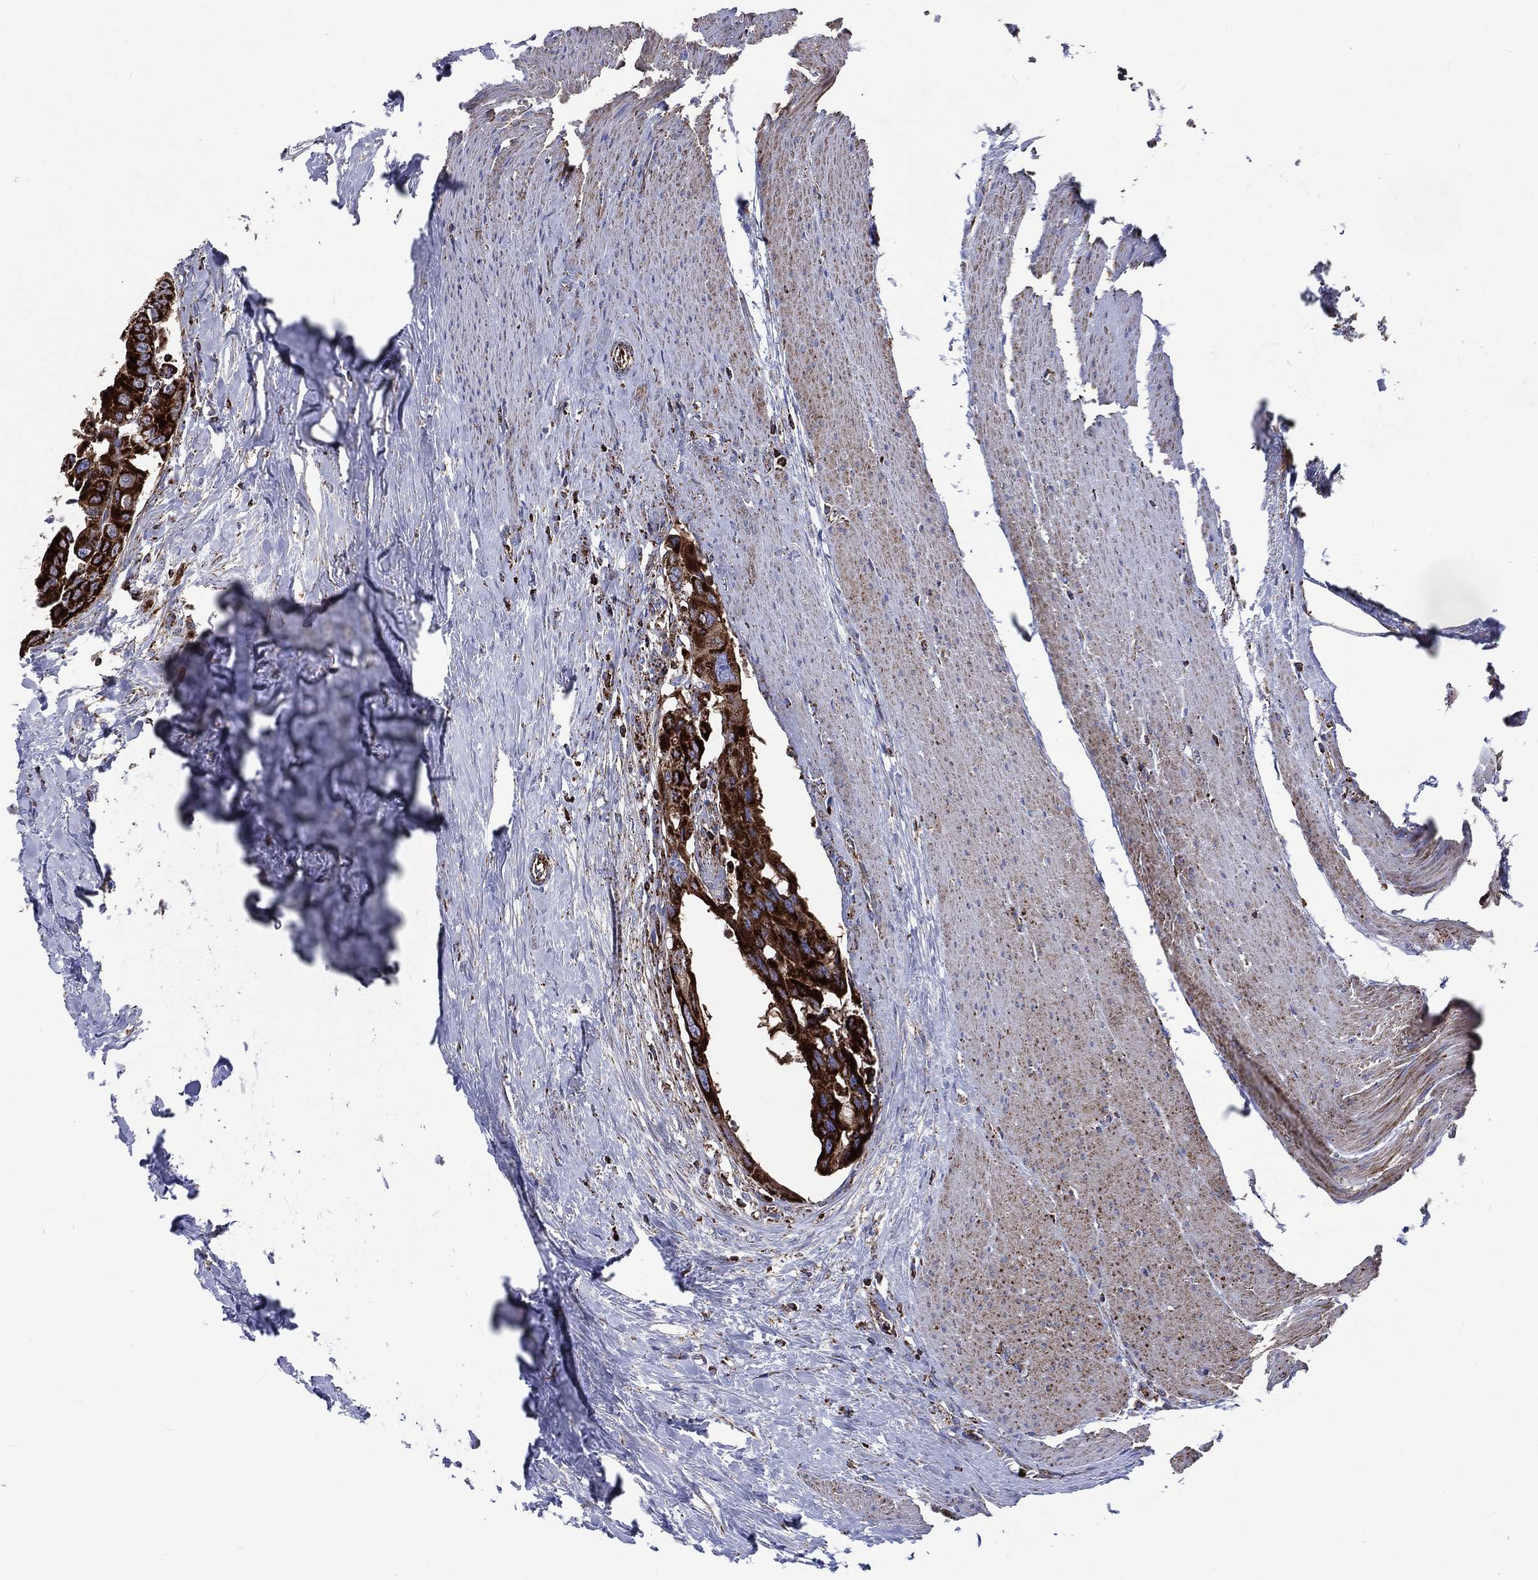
{"staining": {"intensity": "strong", "quantity": ">75%", "location": "cytoplasmic/membranous"}, "tissue": "colorectal cancer", "cell_type": "Tumor cells", "image_type": "cancer", "snomed": [{"axis": "morphology", "description": "Adenocarcinoma, NOS"}, {"axis": "topography", "description": "Rectum"}], "caption": "The histopathology image exhibits staining of colorectal cancer, revealing strong cytoplasmic/membranous protein expression (brown color) within tumor cells. The staining is performed using DAB (3,3'-diaminobenzidine) brown chromogen to label protein expression. The nuclei are counter-stained blue using hematoxylin.", "gene": "ANKRD37", "patient": {"sex": "male", "age": 64}}